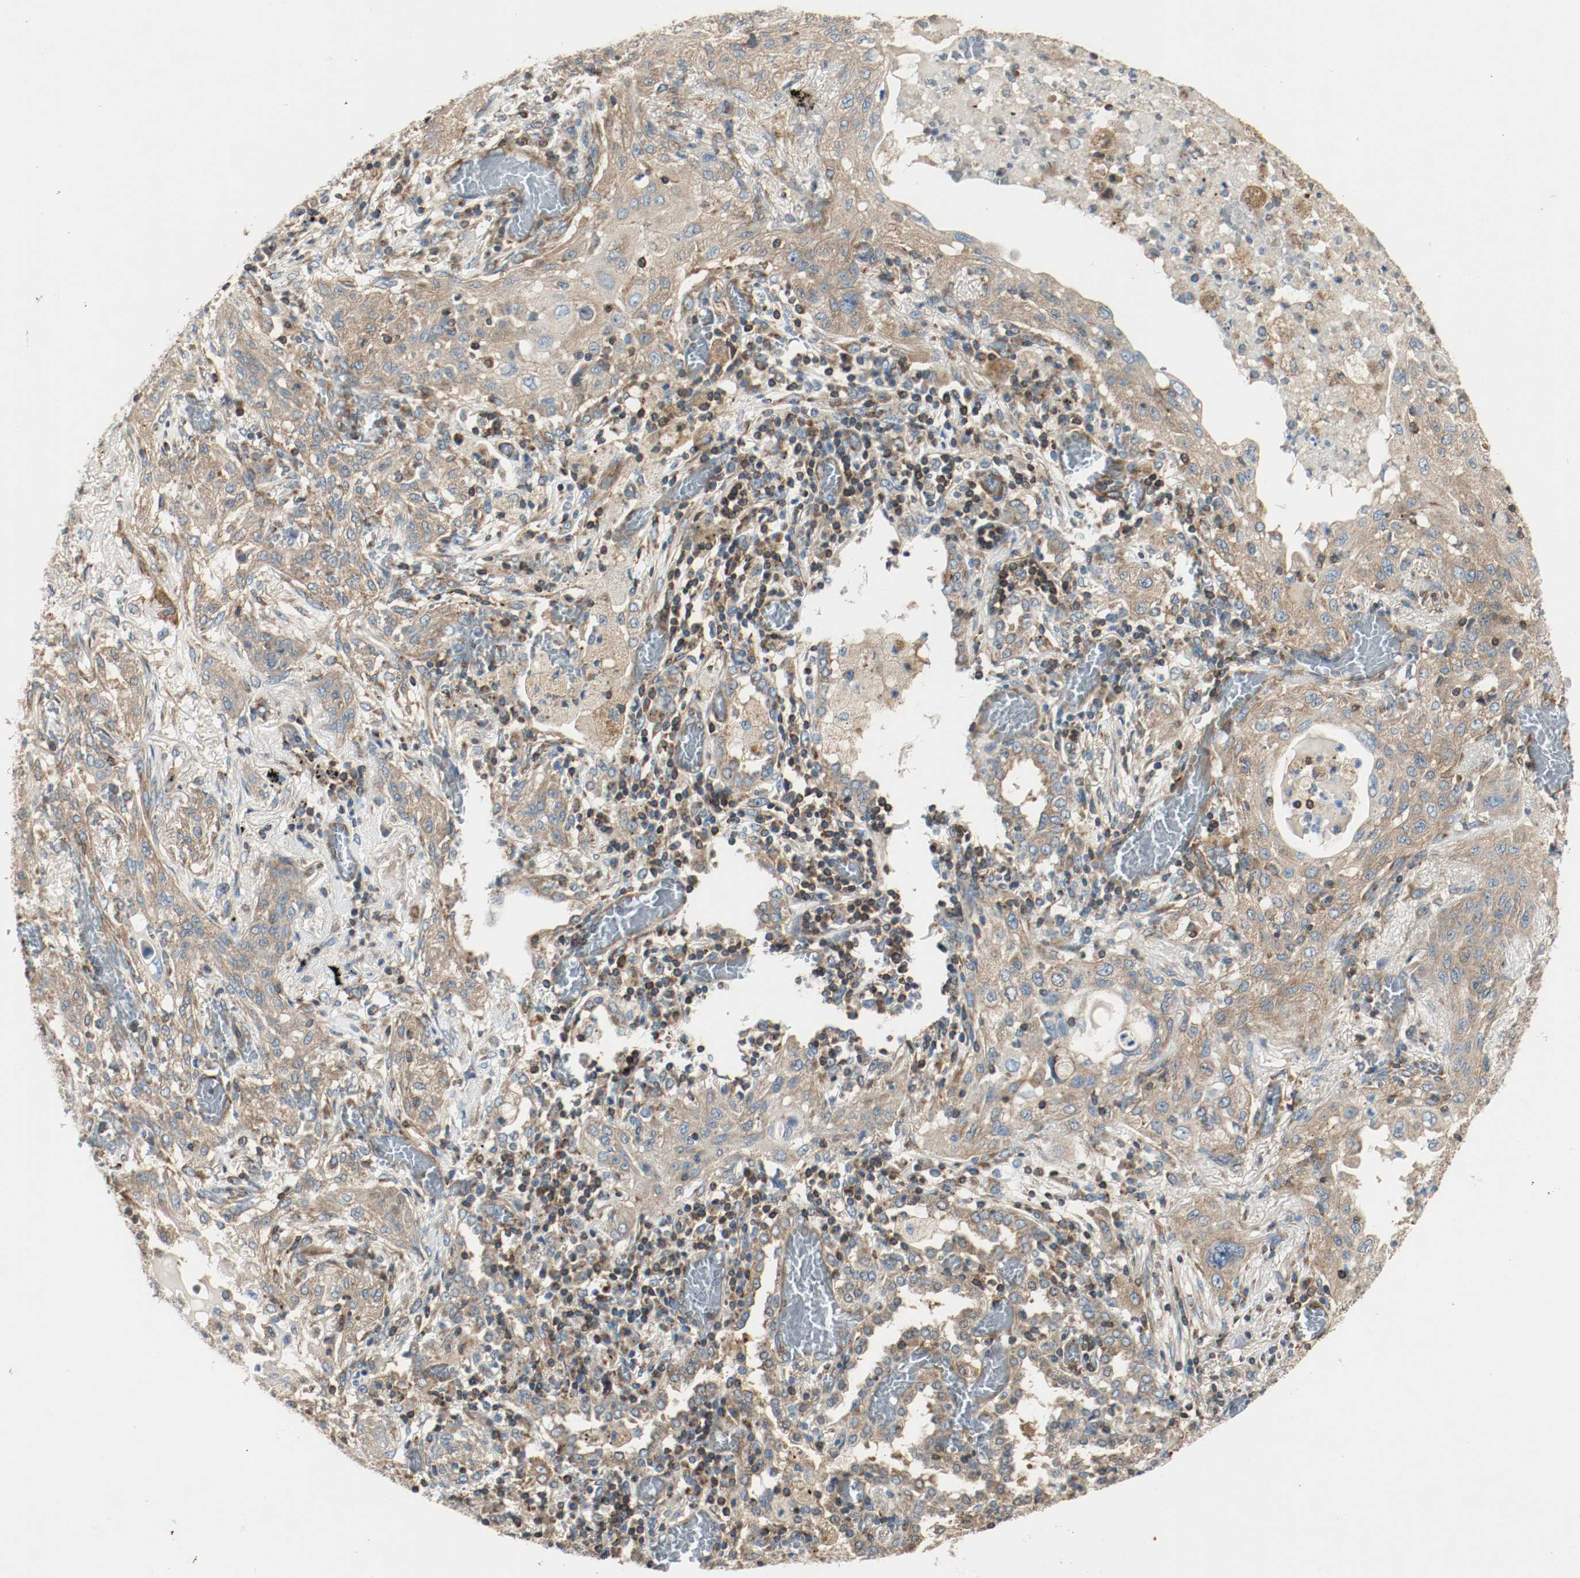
{"staining": {"intensity": "moderate", "quantity": ">75%", "location": "cytoplasmic/membranous"}, "tissue": "lung cancer", "cell_type": "Tumor cells", "image_type": "cancer", "snomed": [{"axis": "morphology", "description": "Squamous cell carcinoma, NOS"}, {"axis": "topography", "description": "Lung"}], "caption": "A medium amount of moderate cytoplasmic/membranous positivity is appreciated in approximately >75% of tumor cells in lung squamous cell carcinoma tissue.", "gene": "PLCG1", "patient": {"sex": "female", "age": 47}}